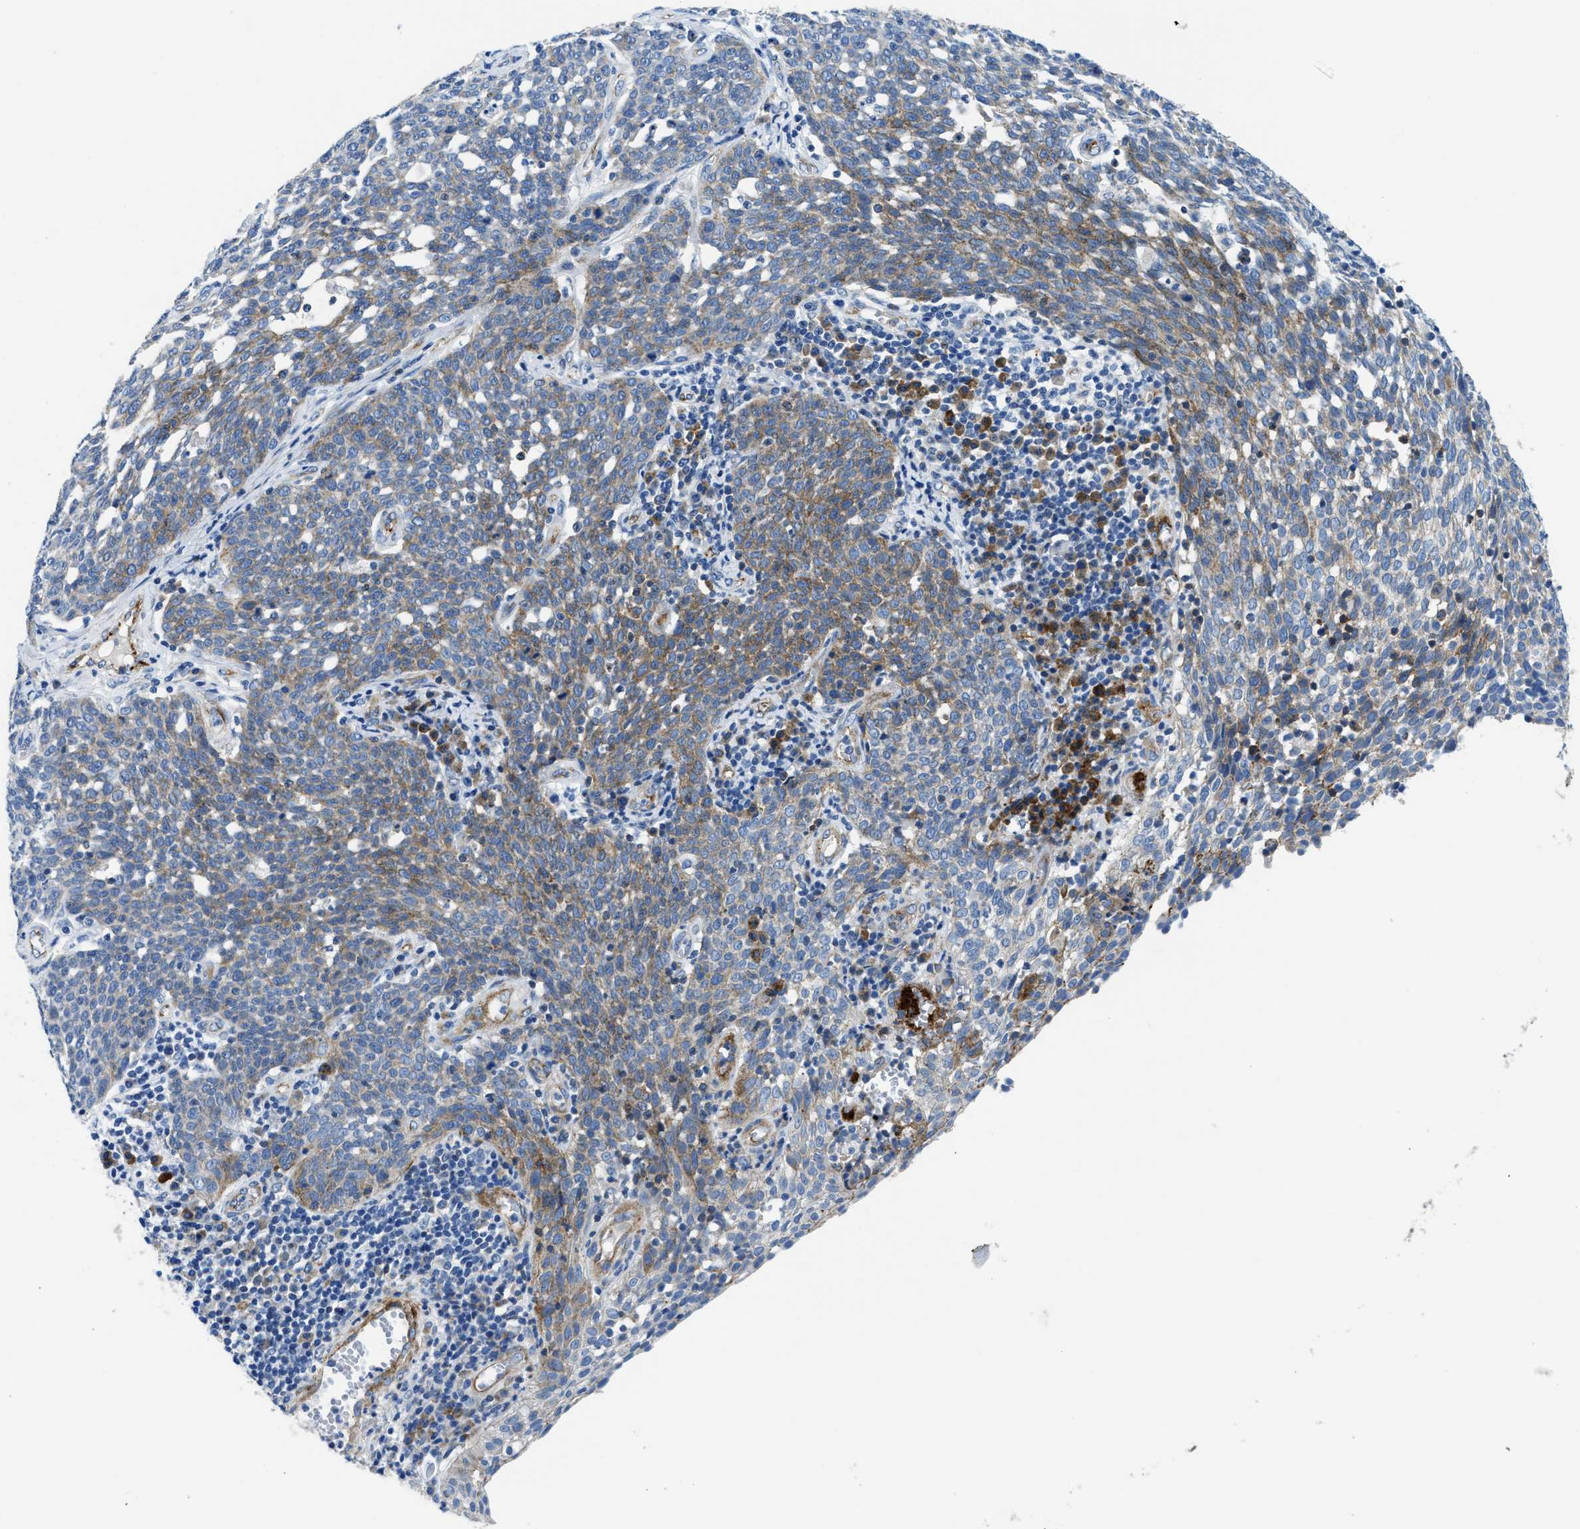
{"staining": {"intensity": "weak", "quantity": "25%-75%", "location": "cytoplasmic/membranous"}, "tissue": "cervical cancer", "cell_type": "Tumor cells", "image_type": "cancer", "snomed": [{"axis": "morphology", "description": "Squamous cell carcinoma, NOS"}, {"axis": "topography", "description": "Cervix"}], "caption": "Immunohistochemistry (IHC) image of neoplastic tissue: human cervical cancer (squamous cell carcinoma) stained using immunohistochemistry (IHC) reveals low levels of weak protein expression localized specifically in the cytoplasmic/membranous of tumor cells, appearing as a cytoplasmic/membranous brown color.", "gene": "CUTA", "patient": {"sex": "female", "age": 34}}